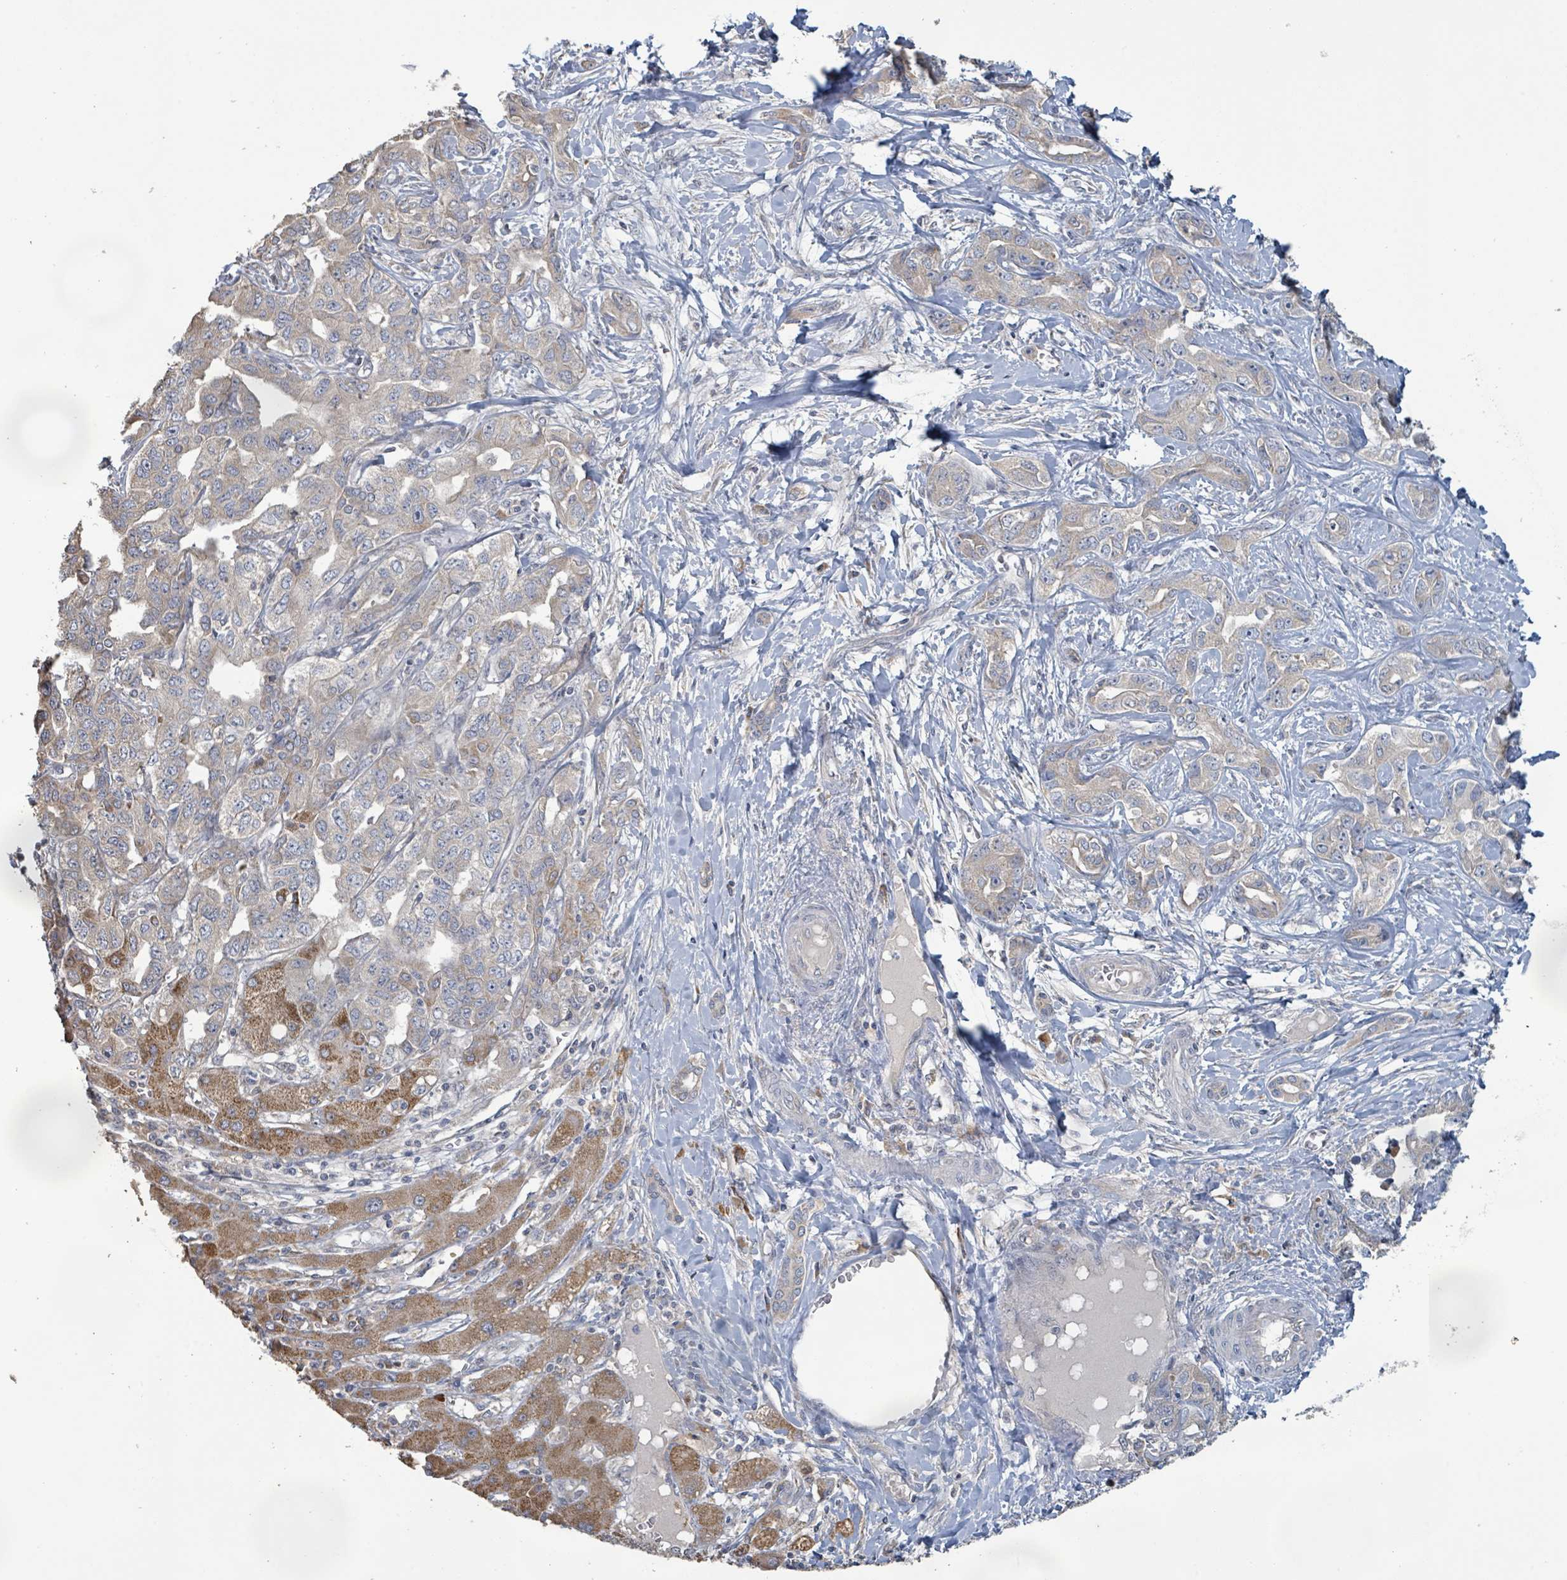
{"staining": {"intensity": "weak", "quantity": "<25%", "location": "cytoplasmic/membranous"}, "tissue": "liver cancer", "cell_type": "Tumor cells", "image_type": "cancer", "snomed": [{"axis": "morphology", "description": "Cholangiocarcinoma"}, {"axis": "topography", "description": "Liver"}], "caption": "DAB (3,3'-diaminobenzidine) immunohistochemical staining of liver cancer shows no significant expression in tumor cells.", "gene": "KCNS2", "patient": {"sex": "male", "age": 59}}